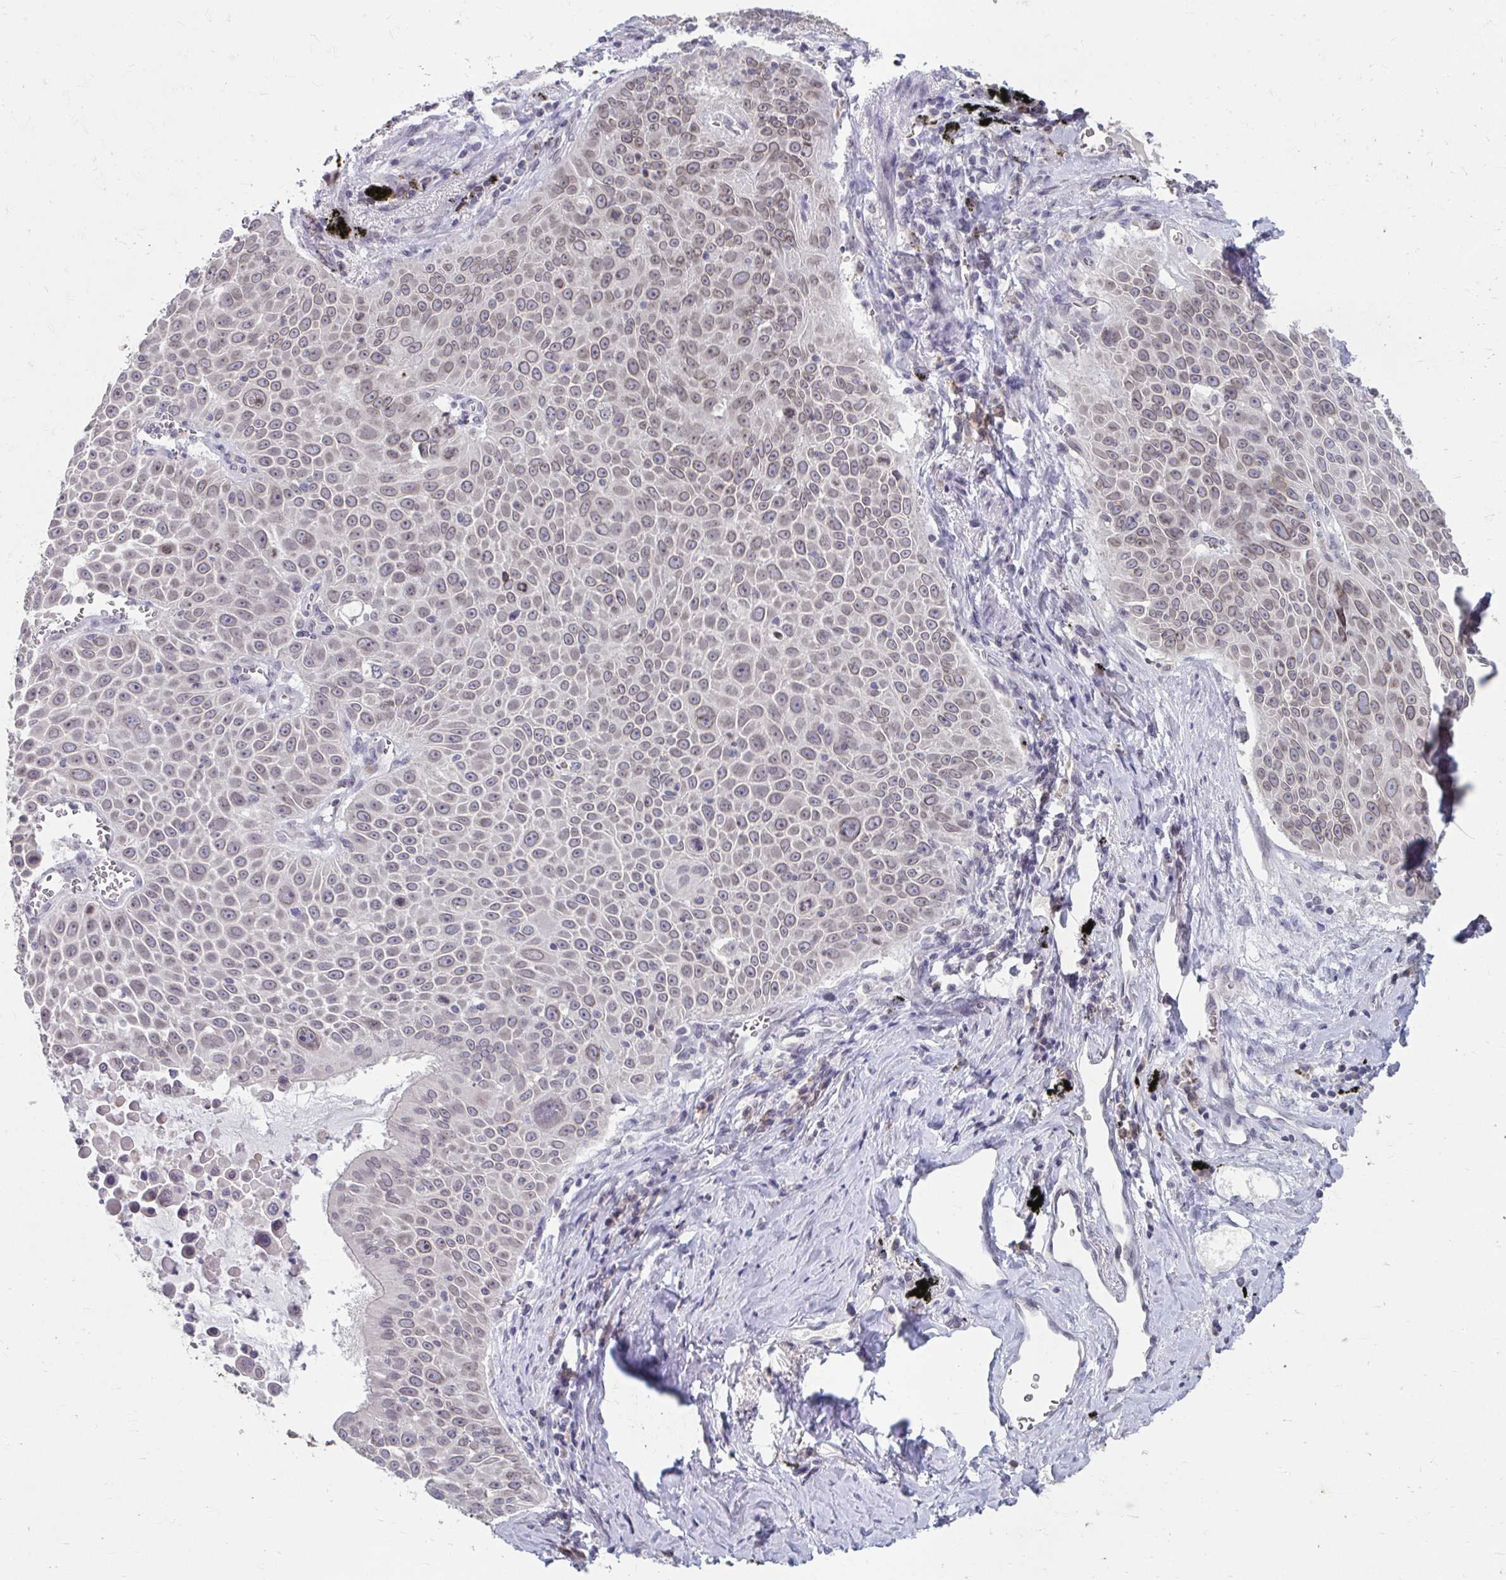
{"staining": {"intensity": "negative", "quantity": "none", "location": "none"}, "tissue": "lung cancer", "cell_type": "Tumor cells", "image_type": "cancer", "snomed": [{"axis": "morphology", "description": "Squamous cell carcinoma, NOS"}, {"axis": "morphology", "description": "Squamous cell carcinoma, metastatic, NOS"}, {"axis": "topography", "description": "Lymph node"}, {"axis": "topography", "description": "Lung"}], "caption": "An image of human metastatic squamous cell carcinoma (lung) is negative for staining in tumor cells.", "gene": "NUP133", "patient": {"sex": "female", "age": 62}}